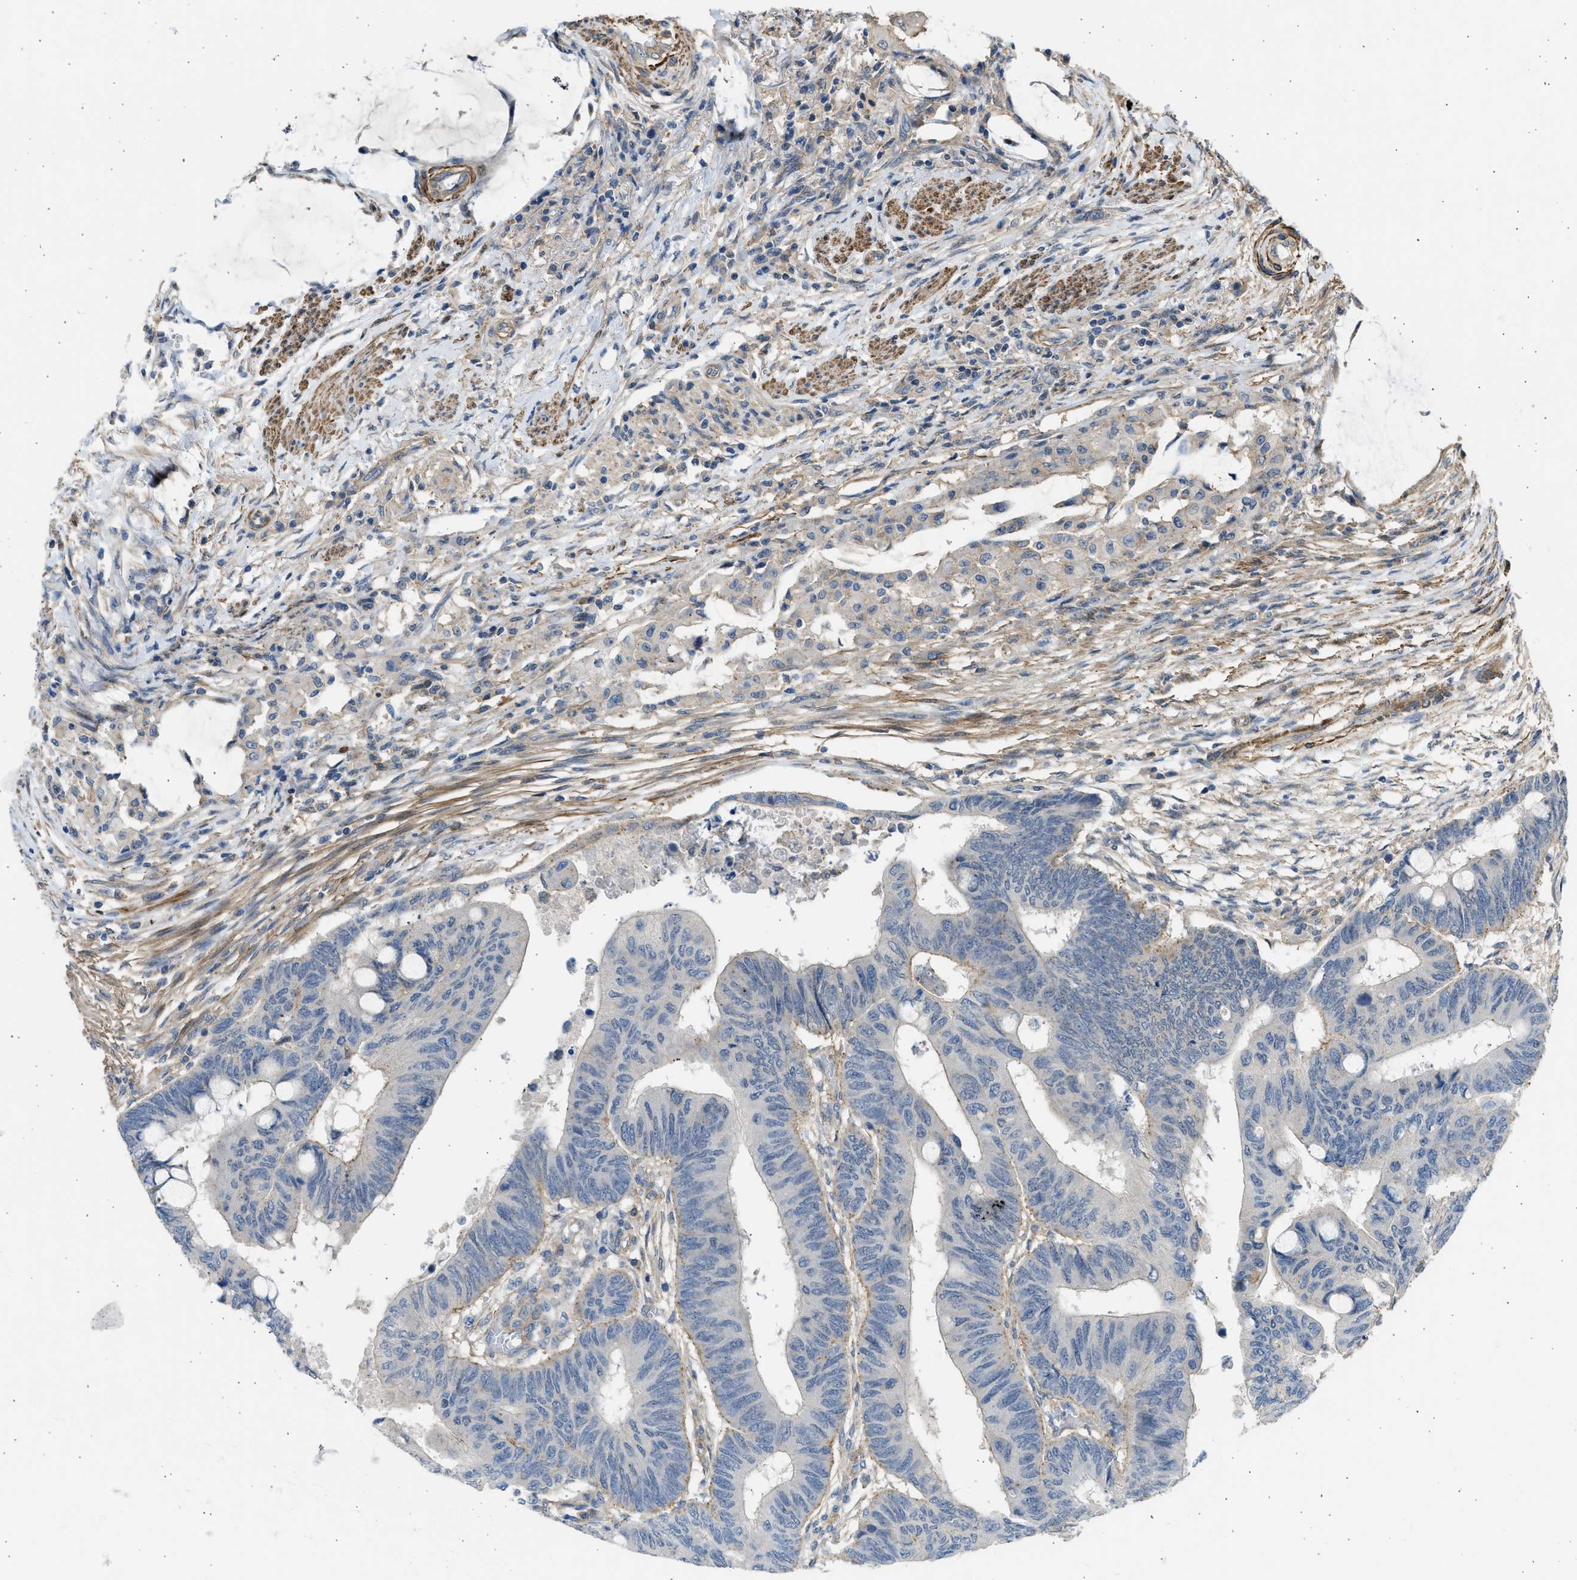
{"staining": {"intensity": "negative", "quantity": "none", "location": "none"}, "tissue": "colorectal cancer", "cell_type": "Tumor cells", "image_type": "cancer", "snomed": [{"axis": "morphology", "description": "Normal tissue, NOS"}, {"axis": "morphology", "description": "Adenocarcinoma, NOS"}, {"axis": "topography", "description": "Rectum"}, {"axis": "topography", "description": "Peripheral nerve tissue"}], "caption": "The histopathology image reveals no significant staining in tumor cells of colorectal adenocarcinoma.", "gene": "PCNX3", "patient": {"sex": "male", "age": 92}}